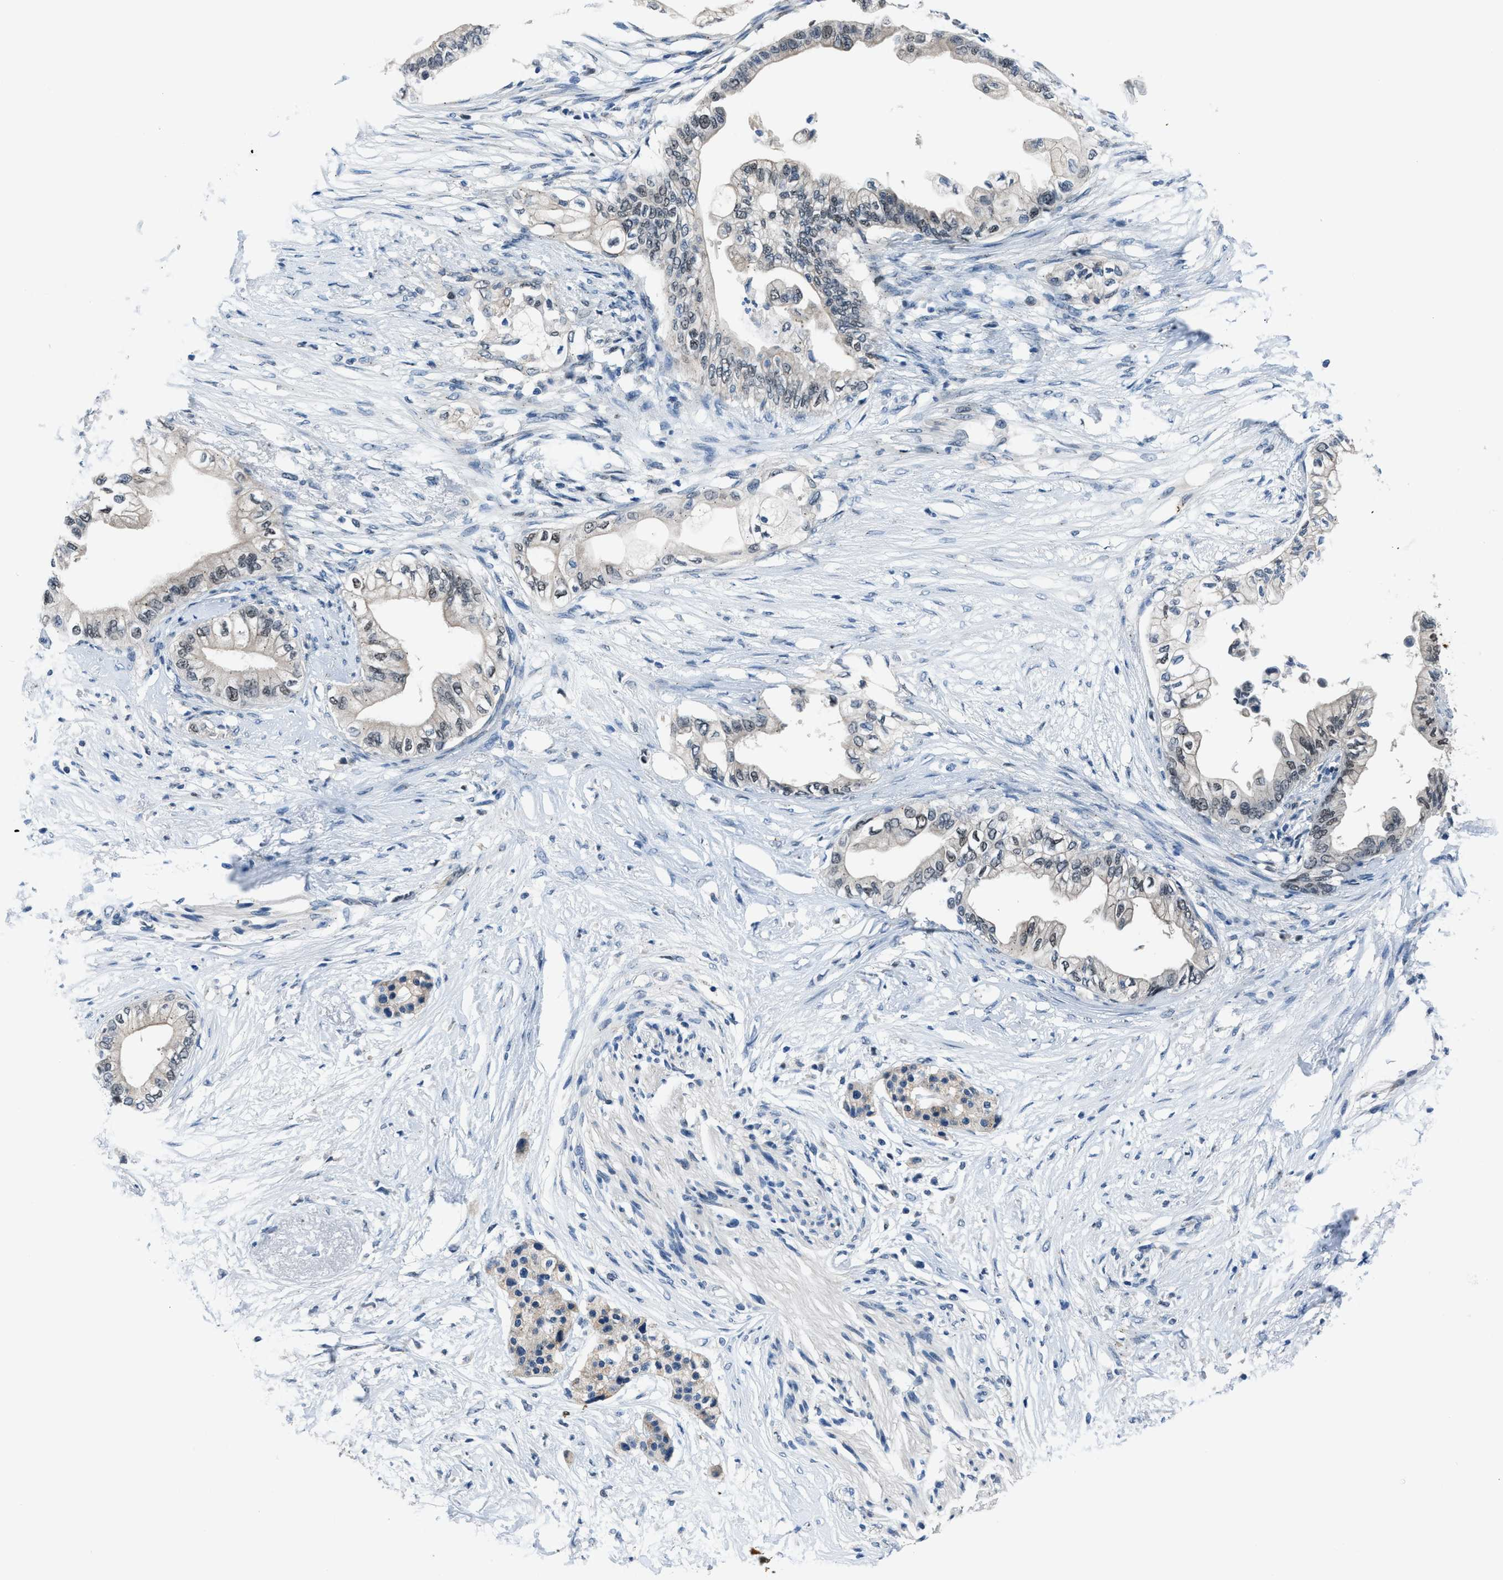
{"staining": {"intensity": "weak", "quantity": "<25%", "location": "nuclear"}, "tissue": "pancreatic cancer", "cell_type": "Tumor cells", "image_type": "cancer", "snomed": [{"axis": "morphology", "description": "Normal tissue, NOS"}, {"axis": "morphology", "description": "Adenocarcinoma, NOS"}, {"axis": "topography", "description": "Pancreas"}, {"axis": "topography", "description": "Duodenum"}], "caption": "A histopathology image of human pancreatic adenocarcinoma is negative for staining in tumor cells. (Stains: DAB immunohistochemistry with hematoxylin counter stain, Microscopy: brightfield microscopy at high magnification).", "gene": "DUSP19", "patient": {"sex": "female", "age": 60}}